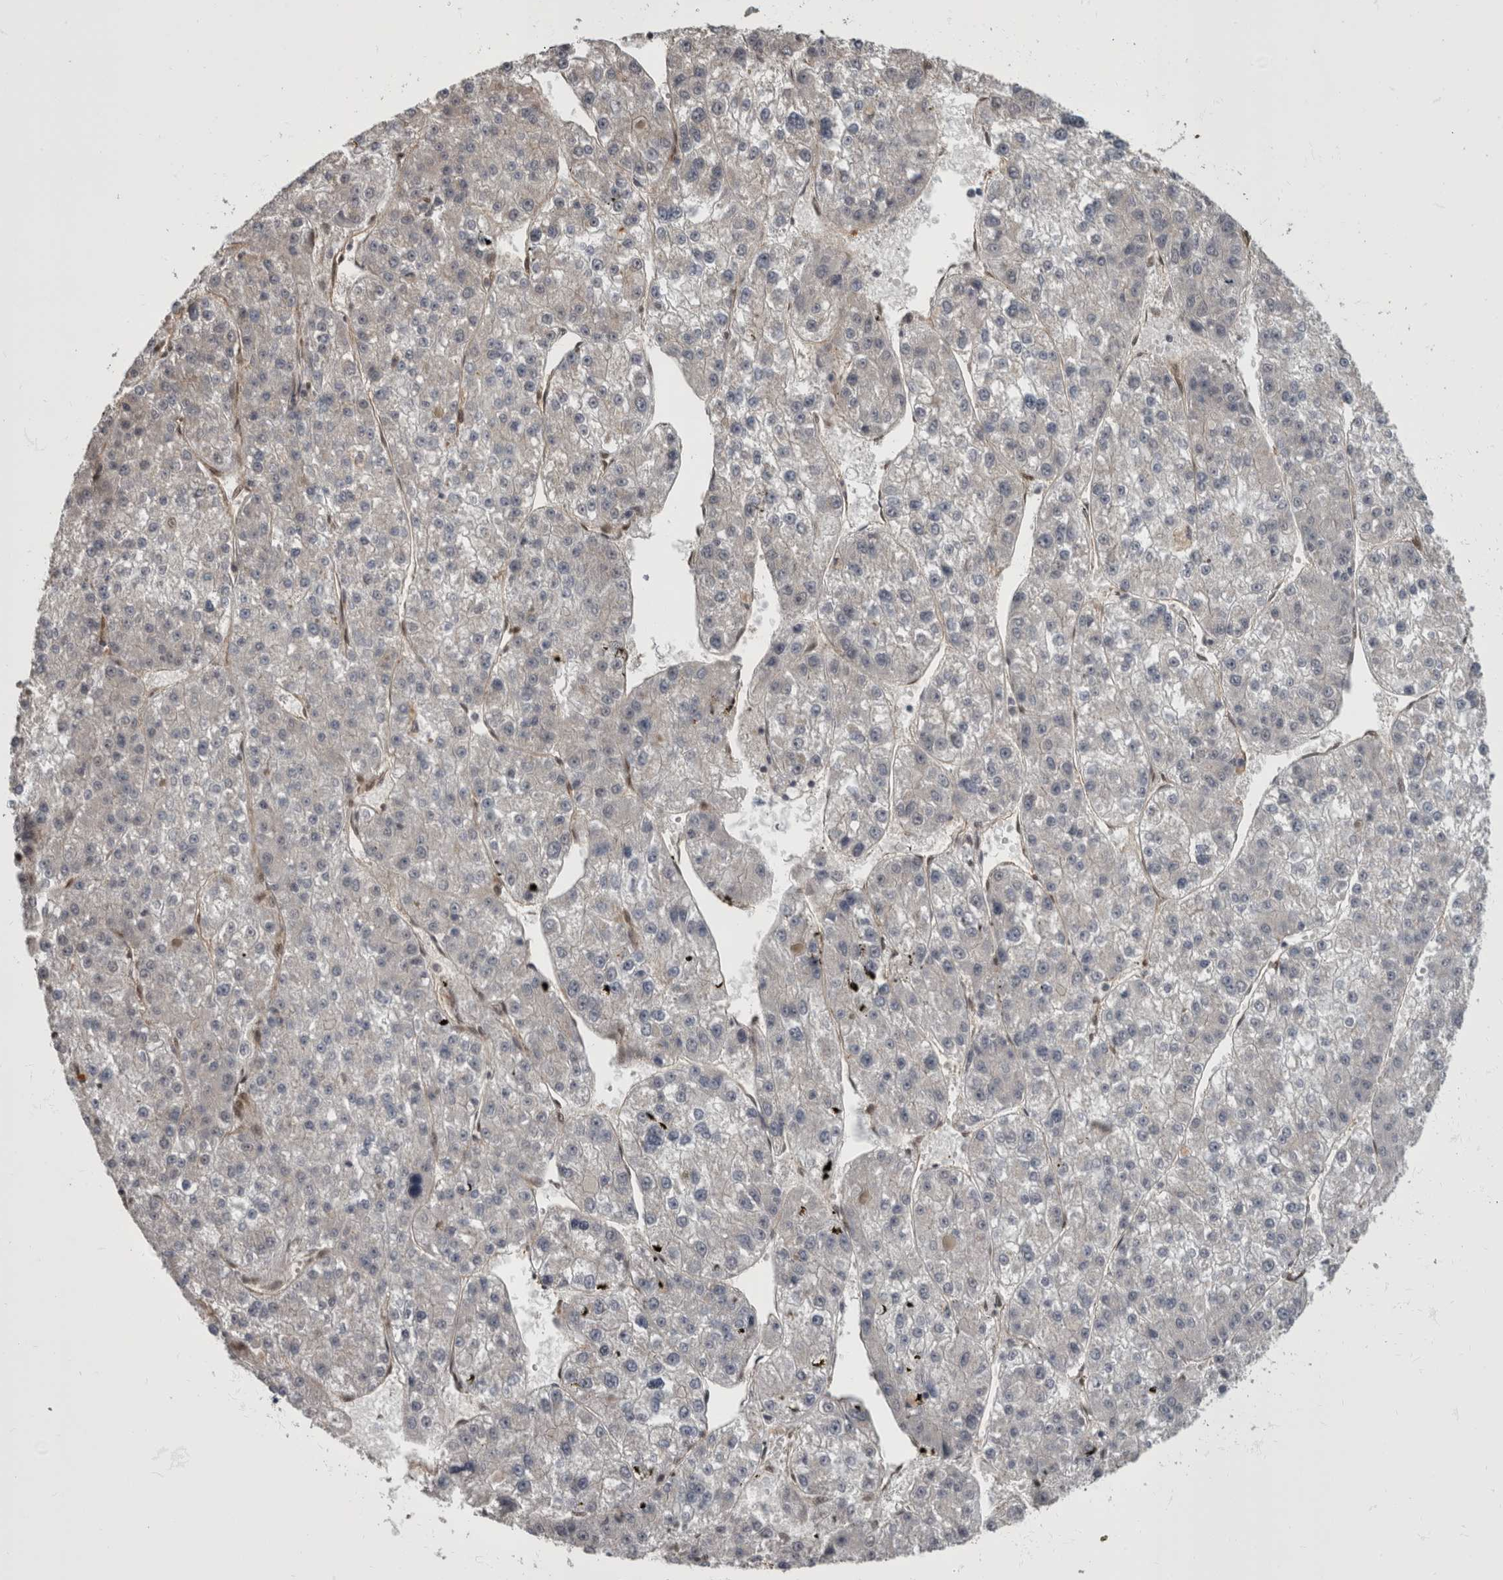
{"staining": {"intensity": "negative", "quantity": "none", "location": "none"}, "tissue": "liver cancer", "cell_type": "Tumor cells", "image_type": "cancer", "snomed": [{"axis": "morphology", "description": "Carcinoma, Hepatocellular, NOS"}, {"axis": "topography", "description": "Liver"}], "caption": "Tumor cells are negative for brown protein staining in hepatocellular carcinoma (liver).", "gene": "AKT3", "patient": {"sex": "female", "age": 73}}